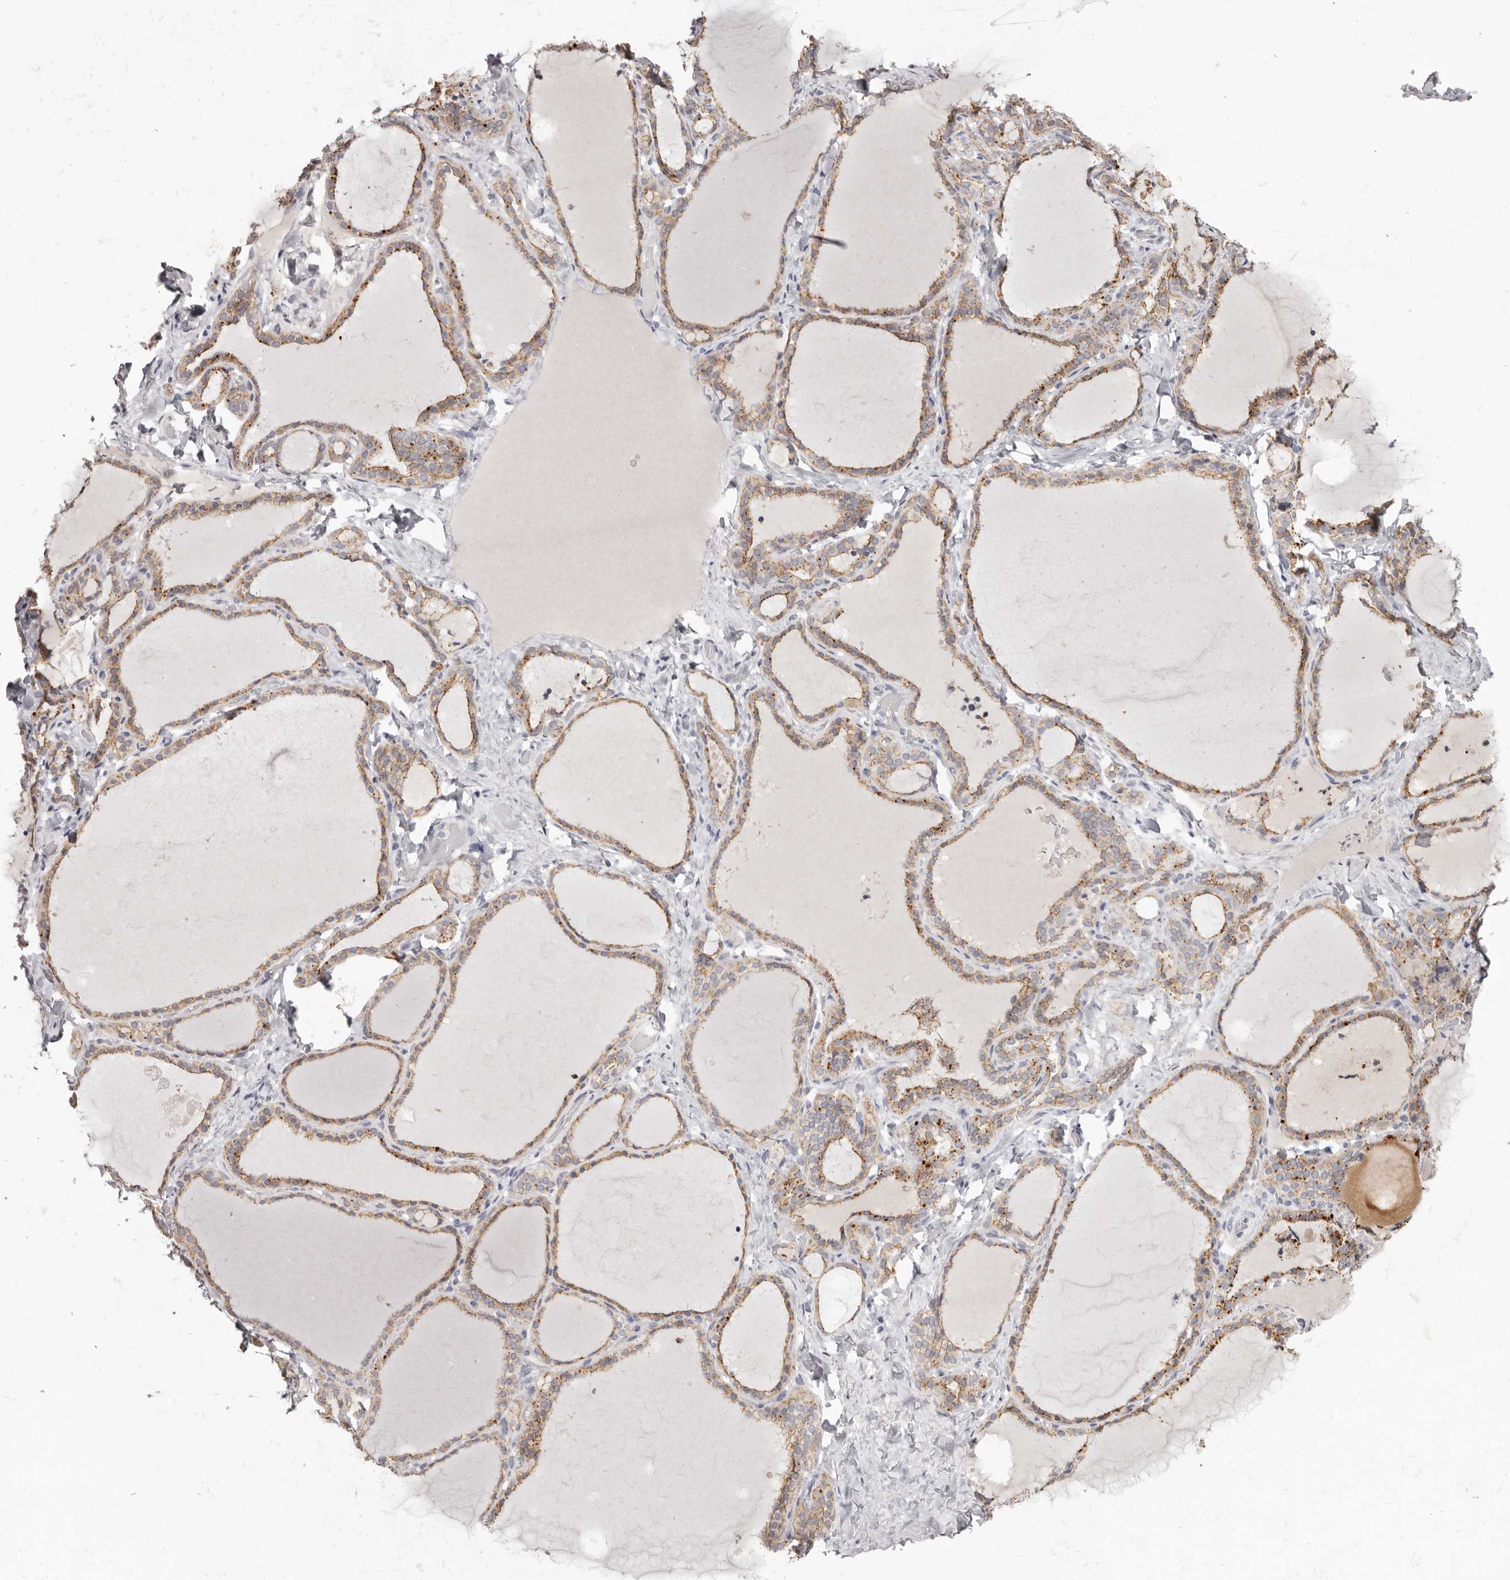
{"staining": {"intensity": "moderate", "quantity": ">75%", "location": "cytoplasmic/membranous"}, "tissue": "thyroid gland", "cell_type": "Glandular cells", "image_type": "normal", "snomed": [{"axis": "morphology", "description": "Normal tissue, NOS"}, {"axis": "topography", "description": "Thyroid gland"}], "caption": "A brown stain labels moderate cytoplasmic/membranous staining of a protein in glandular cells of benign human thyroid gland.", "gene": "PCDHB6", "patient": {"sex": "female", "age": 22}}